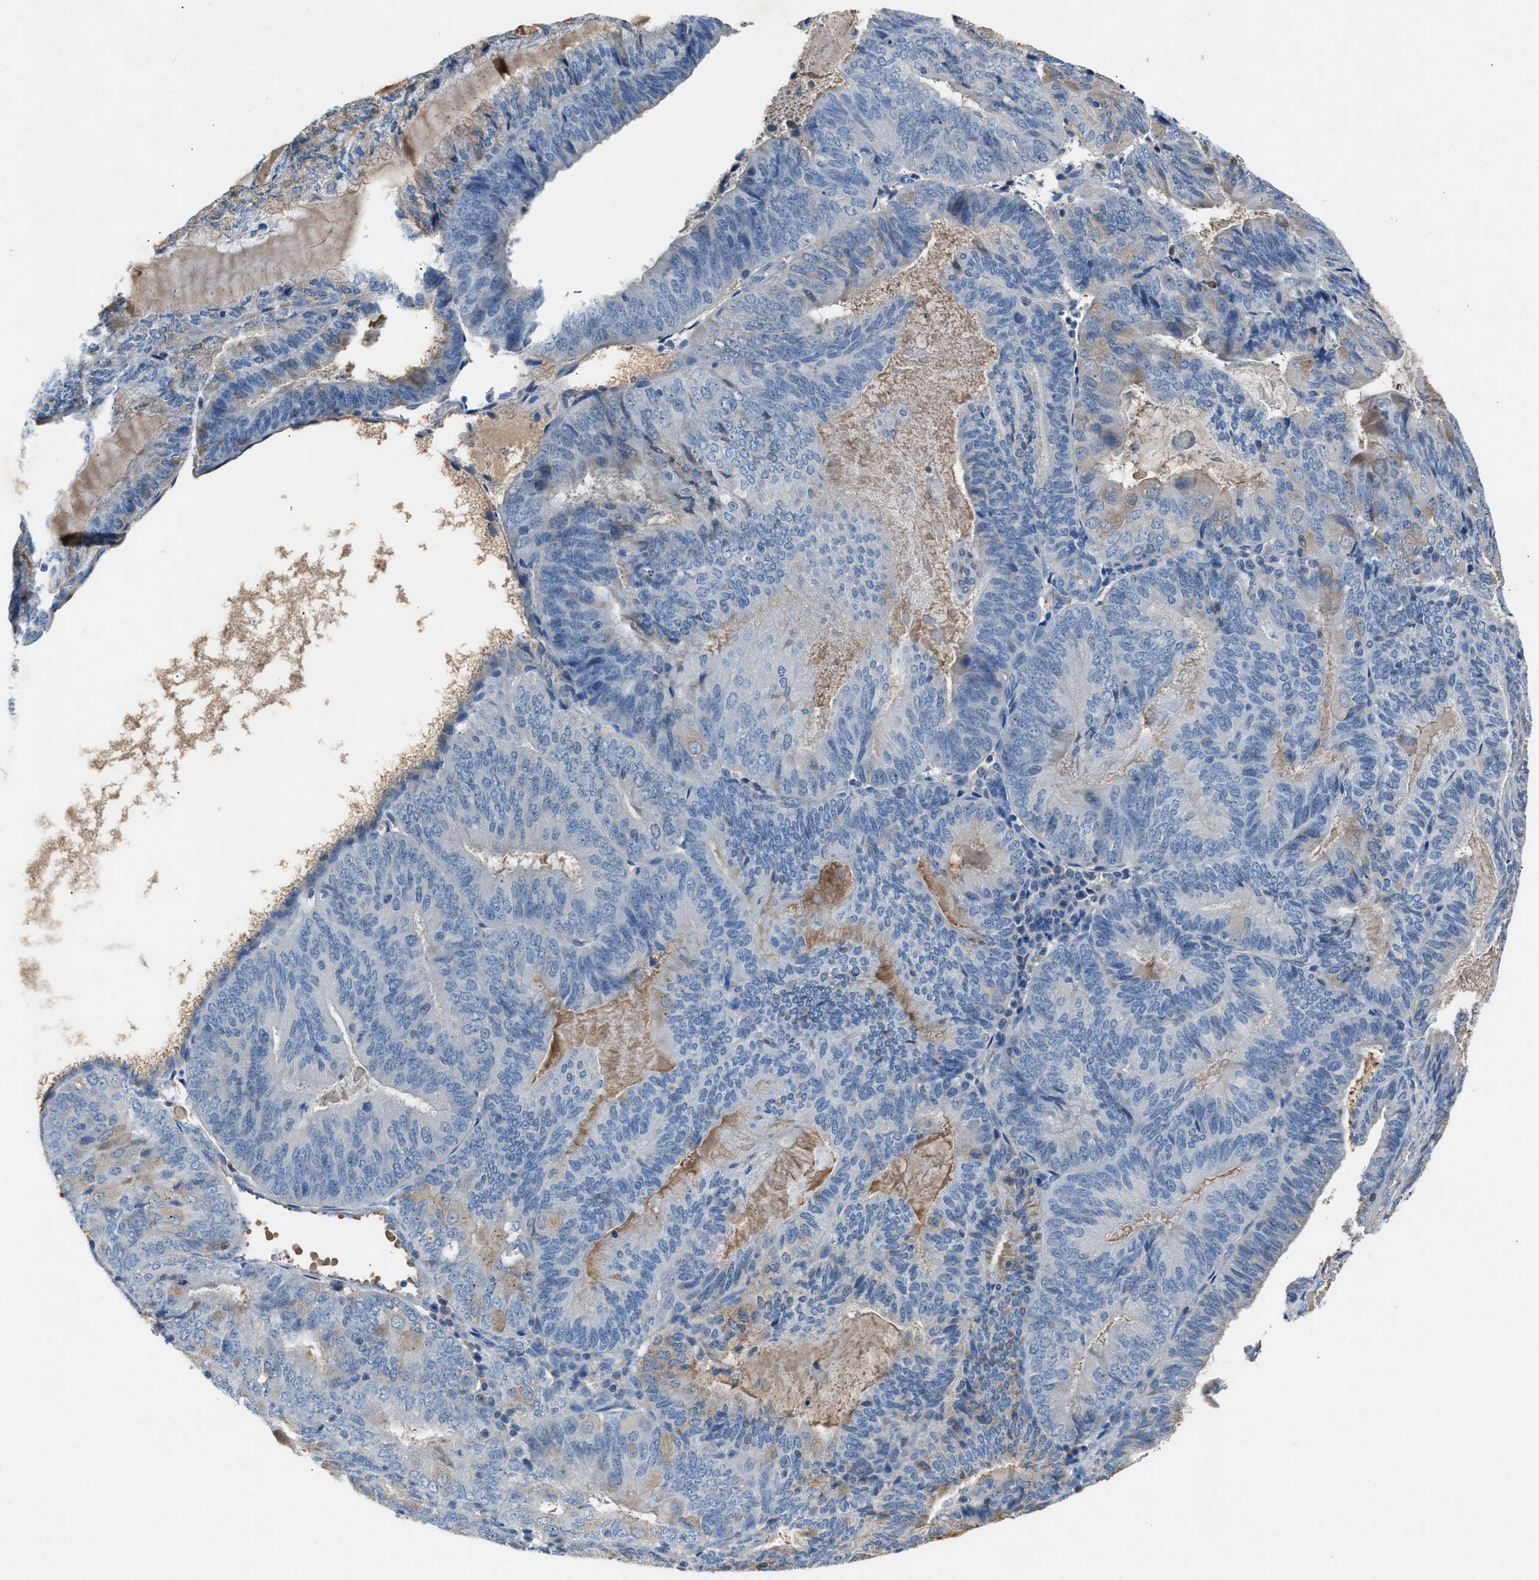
{"staining": {"intensity": "weak", "quantity": "<25%", "location": "cytoplasmic/membranous"}, "tissue": "endometrial cancer", "cell_type": "Tumor cells", "image_type": "cancer", "snomed": [{"axis": "morphology", "description": "Adenocarcinoma, NOS"}, {"axis": "topography", "description": "Endometrium"}], "caption": "This image is of endometrial cancer (adenocarcinoma) stained with immunohistochemistry to label a protein in brown with the nuclei are counter-stained blue. There is no positivity in tumor cells.", "gene": "DNAAF5", "patient": {"sex": "female", "age": 81}}